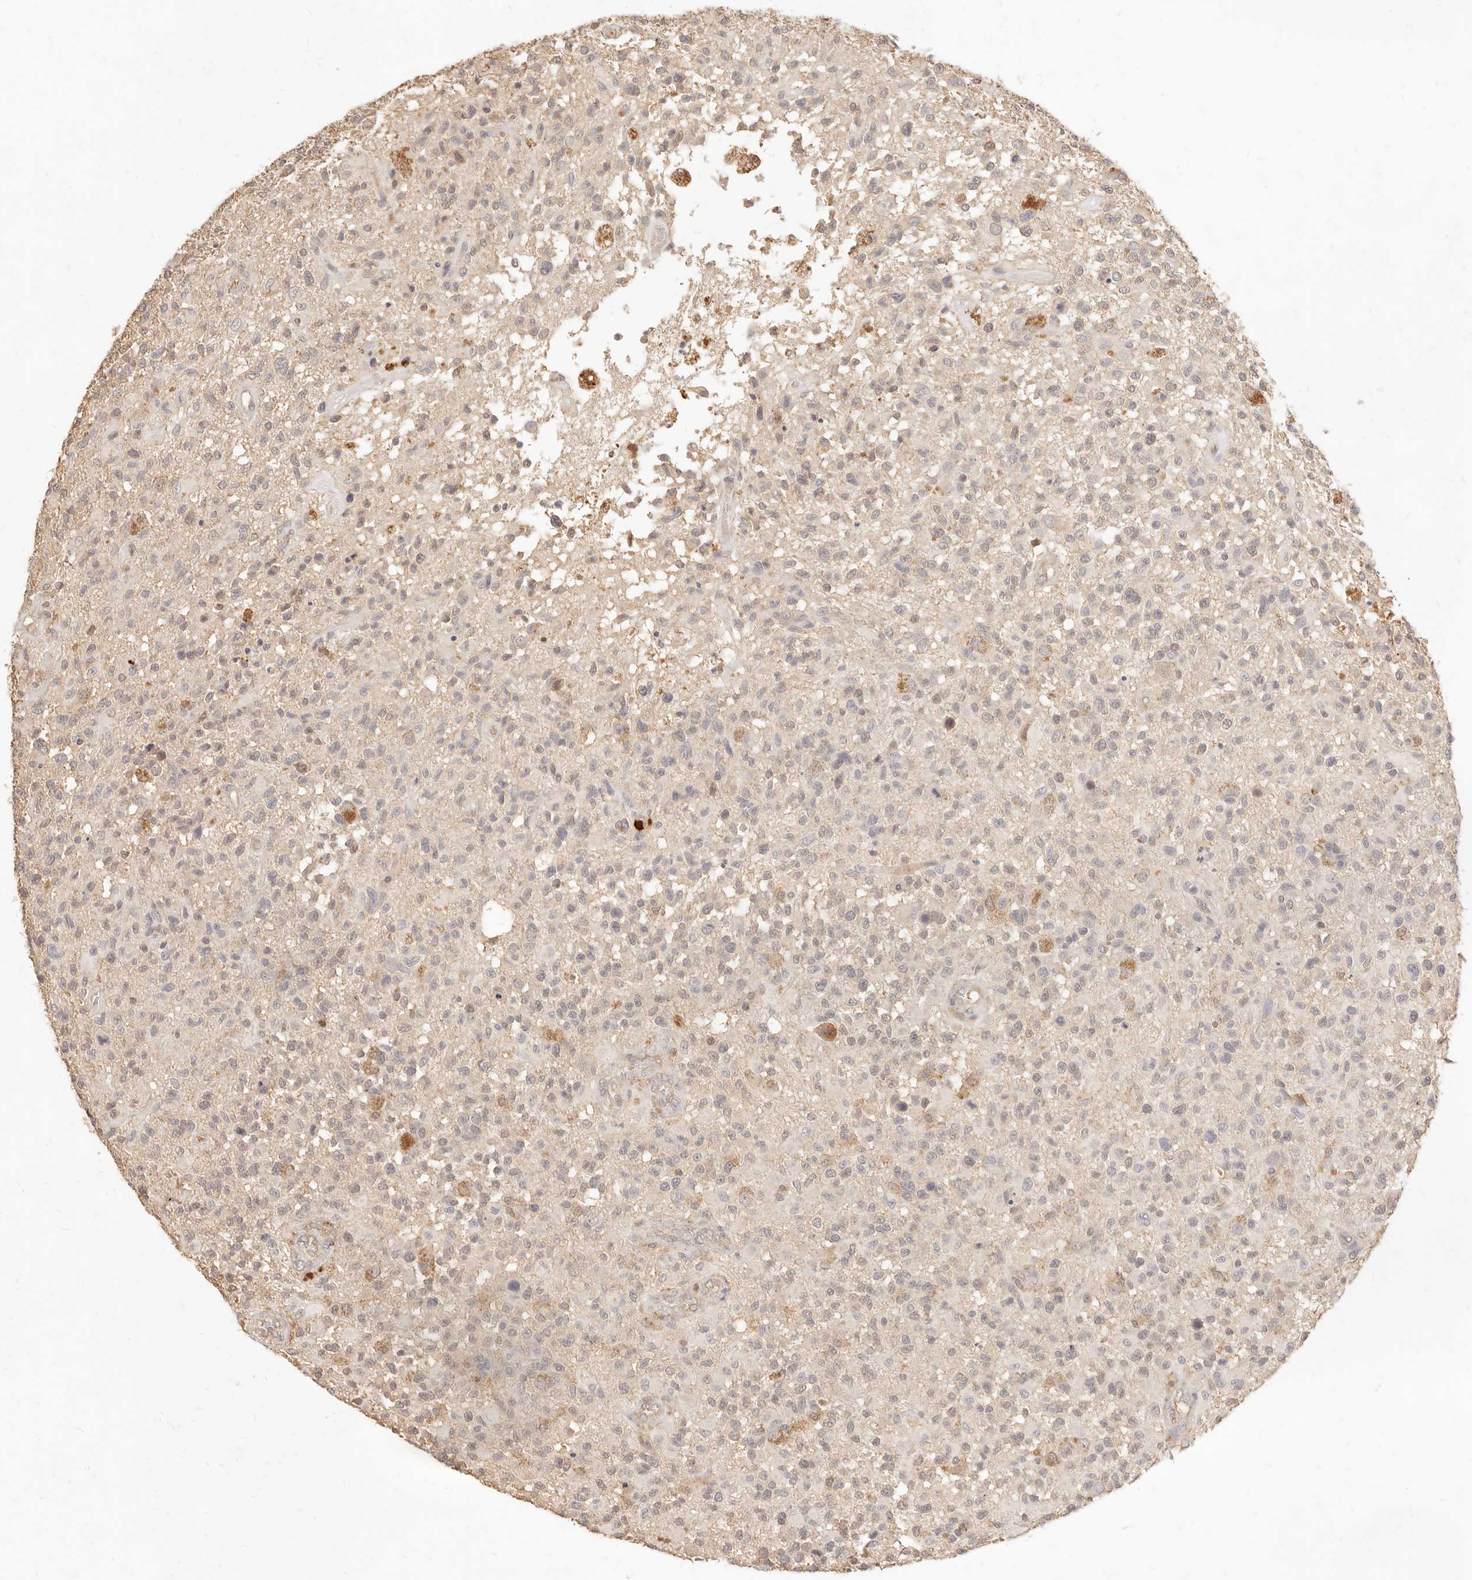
{"staining": {"intensity": "negative", "quantity": "none", "location": "none"}, "tissue": "glioma", "cell_type": "Tumor cells", "image_type": "cancer", "snomed": [{"axis": "morphology", "description": "Glioma, malignant, High grade"}, {"axis": "morphology", "description": "Glioblastoma, NOS"}, {"axis": "topography", "description": "Brain"}], "caption": "The histopathology image reveals no staining of tumor cells in glioma.", "gene": "TMTC2", "patient": {"sex": "male", "age": 60}}